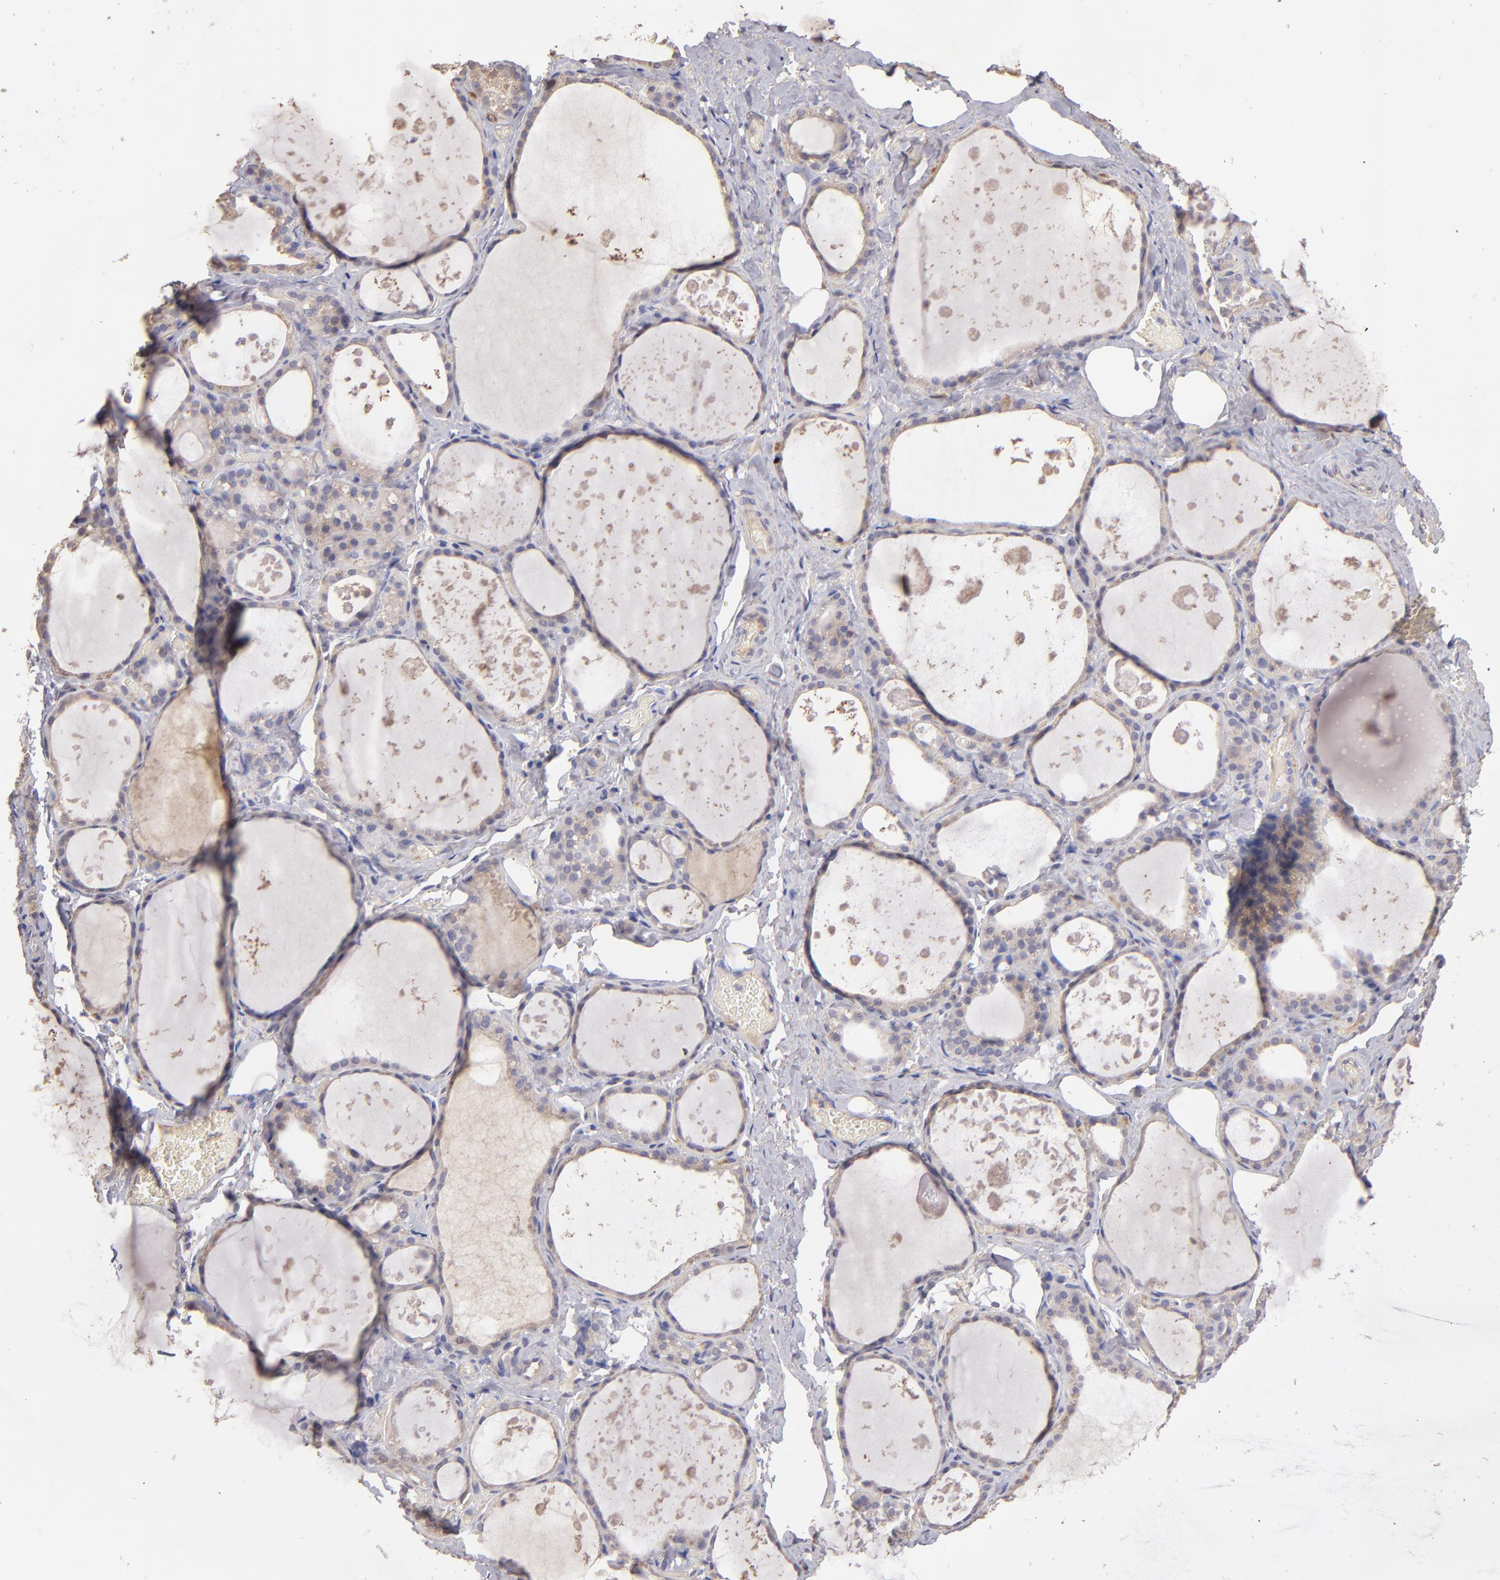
{"staining": {"intensity": "weak", "quantity": "<25%", "location": "cytoplasmic/membranous"}, "tissue": "thyroid gland", "cell_type": "Glandular cells", "image_type": "normal", "snomed": [{"axis": "morphology", "description": "Normal tissue, NOS"}, {"axis": "topography", "description": "Thyroid gland"}], "caption": "Immunohistochemistry image of unremarkable thyroid gland: thyroid gland stained with DAB reveals no significant protein positivity in glandular cells.", "gene": "GNAZ", "patient": {"sex": "male", "age": 61}}